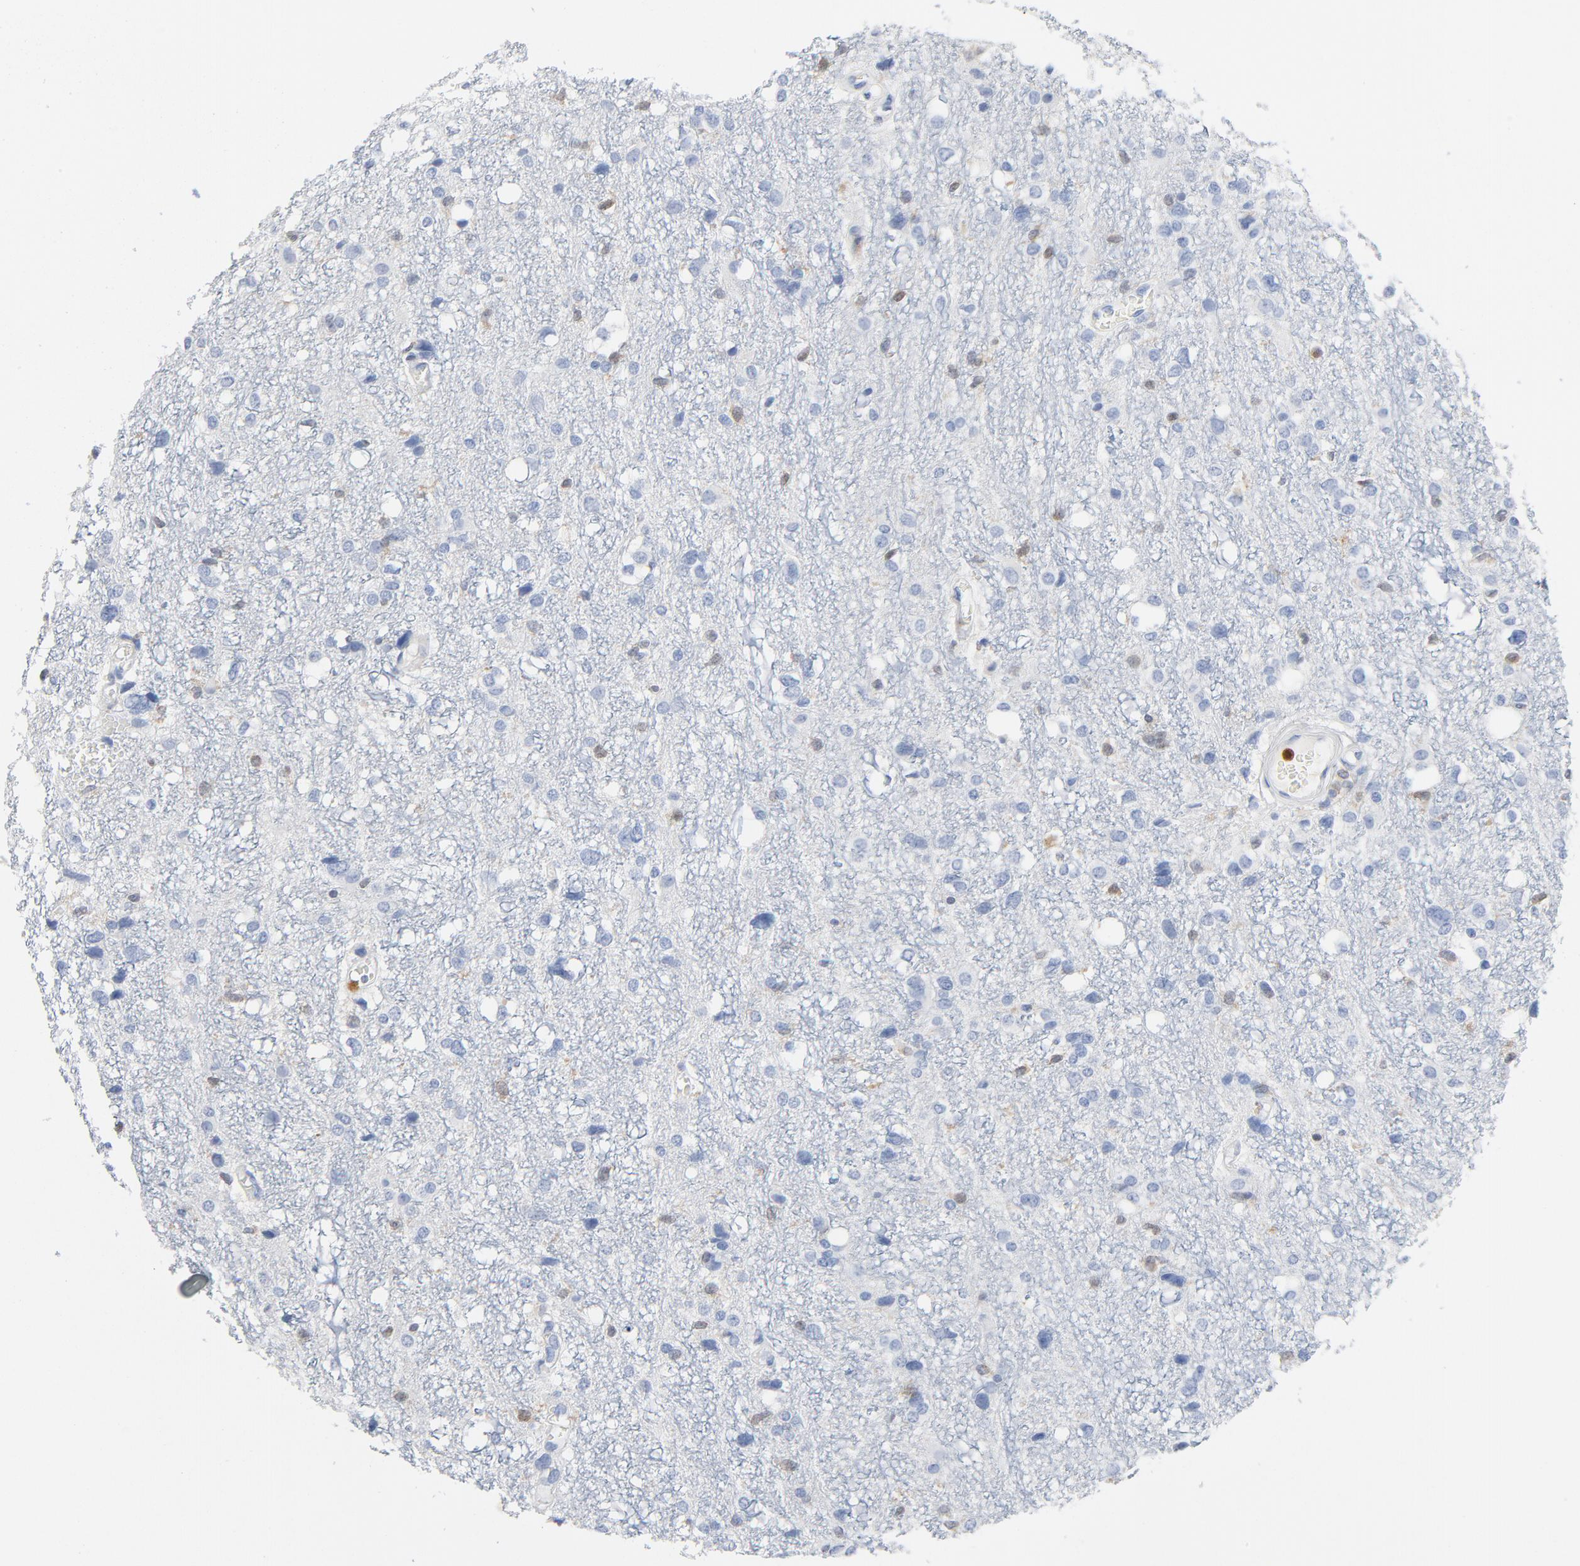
{"staining": {"intensity": "negative", "quantity": "none", "location": "none"}, "tissue": "glioma", "cell_type": "Tumor cells", "image_type": "cancer", "snomed": [{"axis": "morphology", "description": "Glioma, malignant, High grade"}, {"axis": "topography", "description": "Brain"}], "caption": "DAB (3,3'-diaminobenzidine) immunohistochemical staining of glioma shows no significant staining in tumor cells. The staining is performed using DAB brown chromogen with nuclei counter-stained in using hematoxylin.", "gene": "NCF1", "patient": {"sex": "female", "age": 59}}